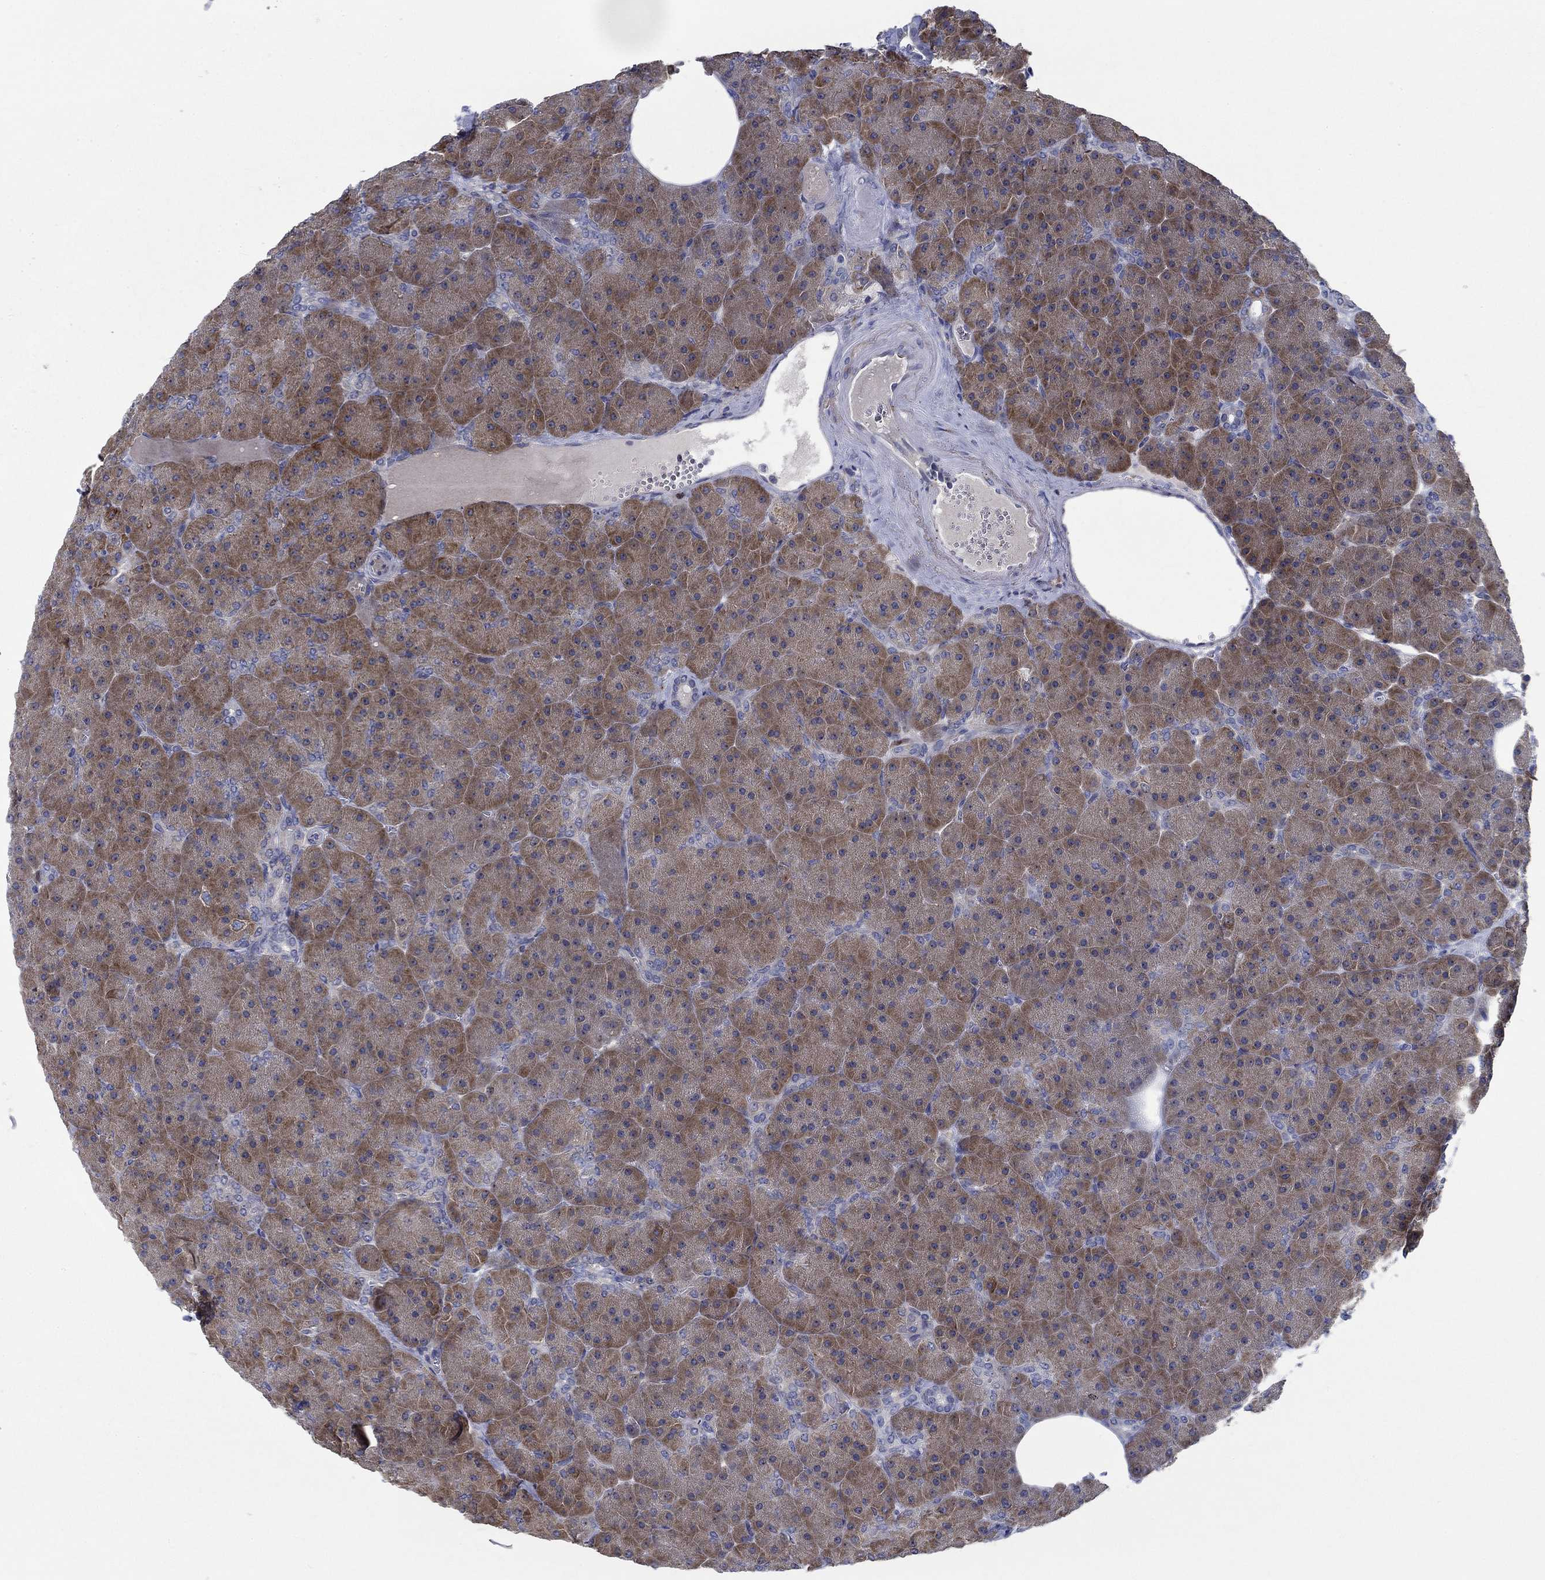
{"staining": {"intensity": "strong", "quantity": "25%-75%", "location": "cytoplasmic/membranous"}, "tissue": "pancreas", "cell_type": "Exocrine glandular cells", "image_type": "normal", "snomed": [{"axis": "morphology", "description": "Normal tissue, NOS"}, {"axis": "topography", "description": "Pancreas"}], "caption": "Protein expression analysis of normal human pancreas reveals strong cytoplasmic/membranous staining in approximately 25%-75% of exocrine glandular cells.", "gene": "MMP24", "patient": {"sex": "male", "age": 61}}